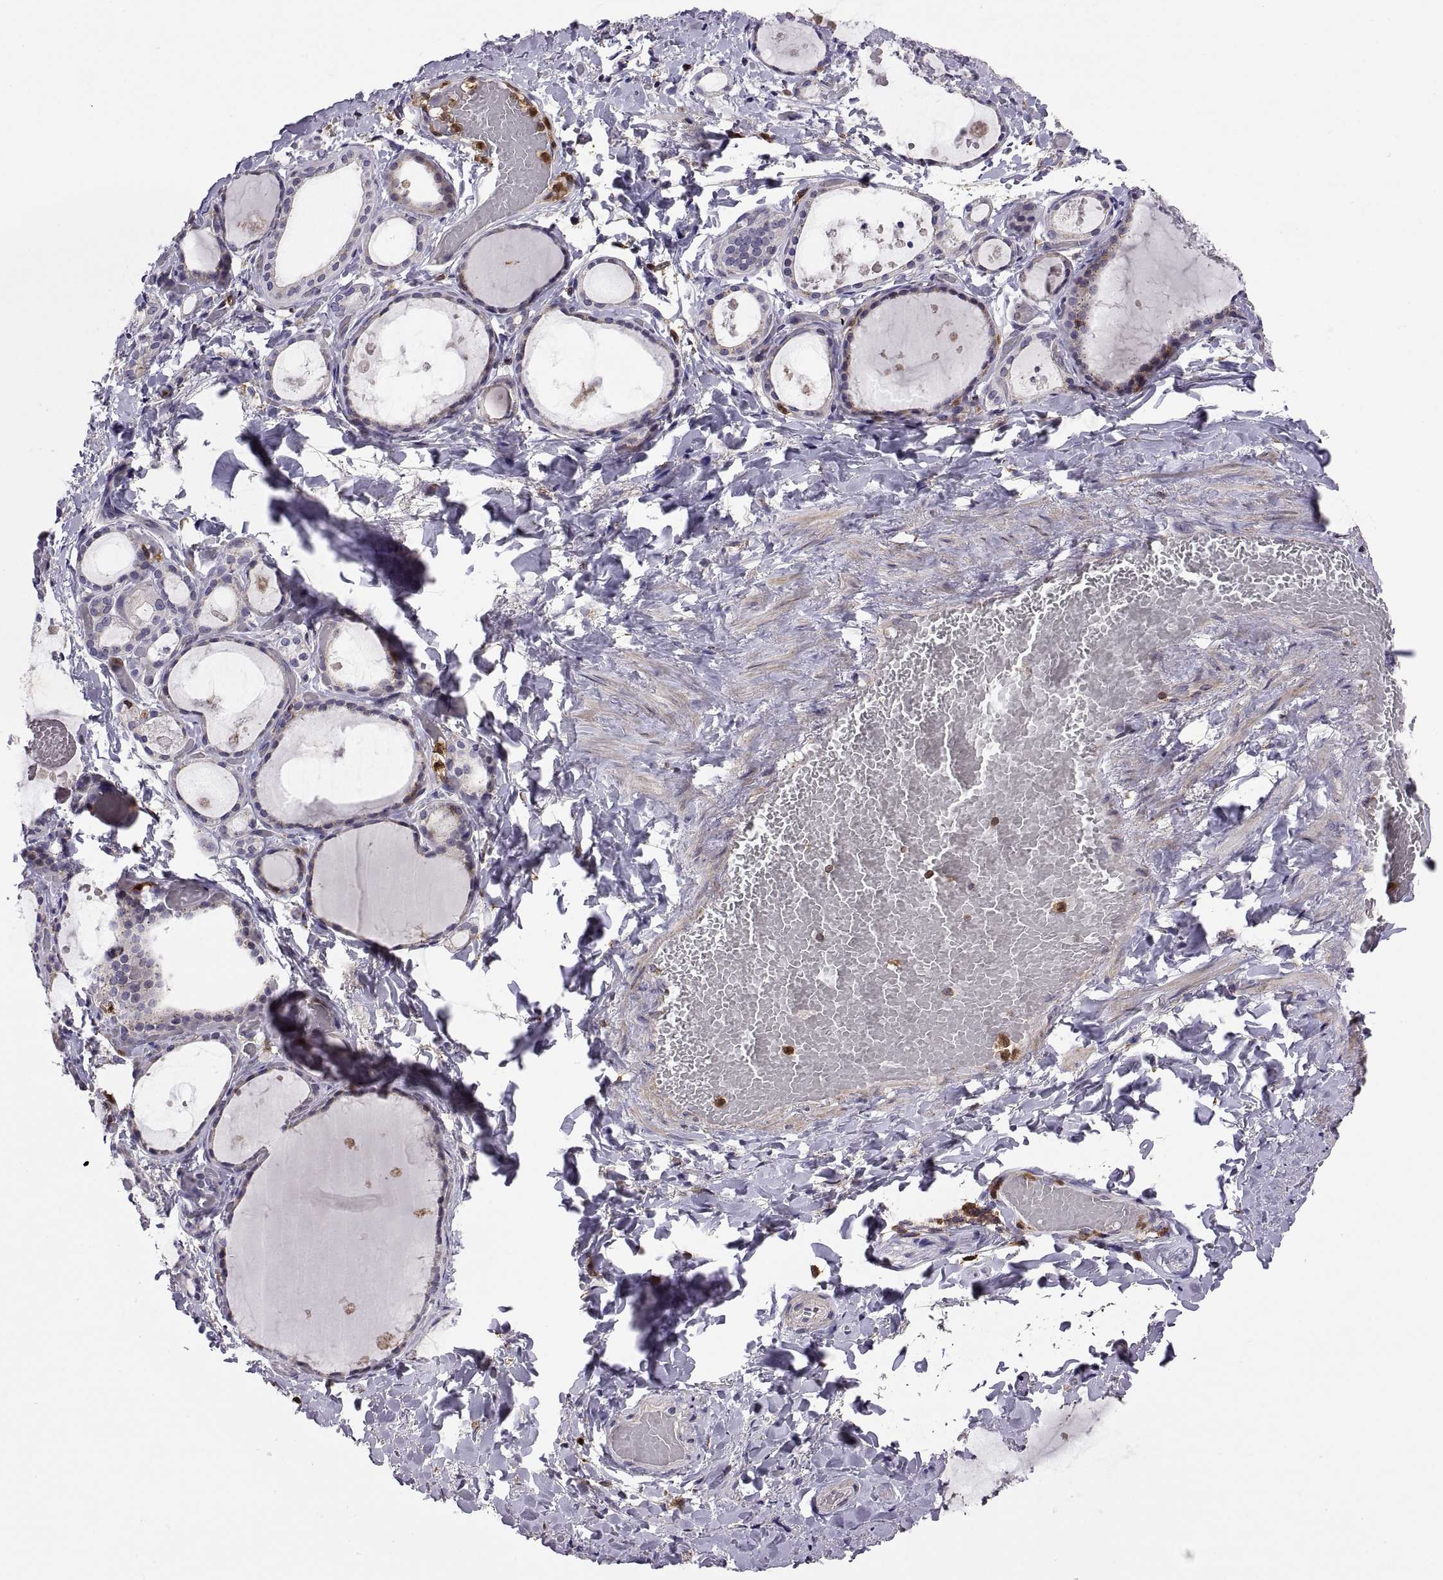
{"staining": {"intensity": "moderate", "quantity": ">75%", "location": "cytoplasmic/membranous"}, "tissue": "thyroid gland", "cell_type": "Glandular cells", "image_type": "normal", "snomed": [{"axis": "morphology", "description": "Normal tissue, NOS"}, {"axis": "topography", "description": "Thyroid gland"}], "caption": "Human thyroid gland stained with a brown dye displays moderate cytoplasmic/membranous positive staining in approximately >75% of glandular cells.", "gene": "ACAP1", "patient": {"sex": "female", "age": 56}}